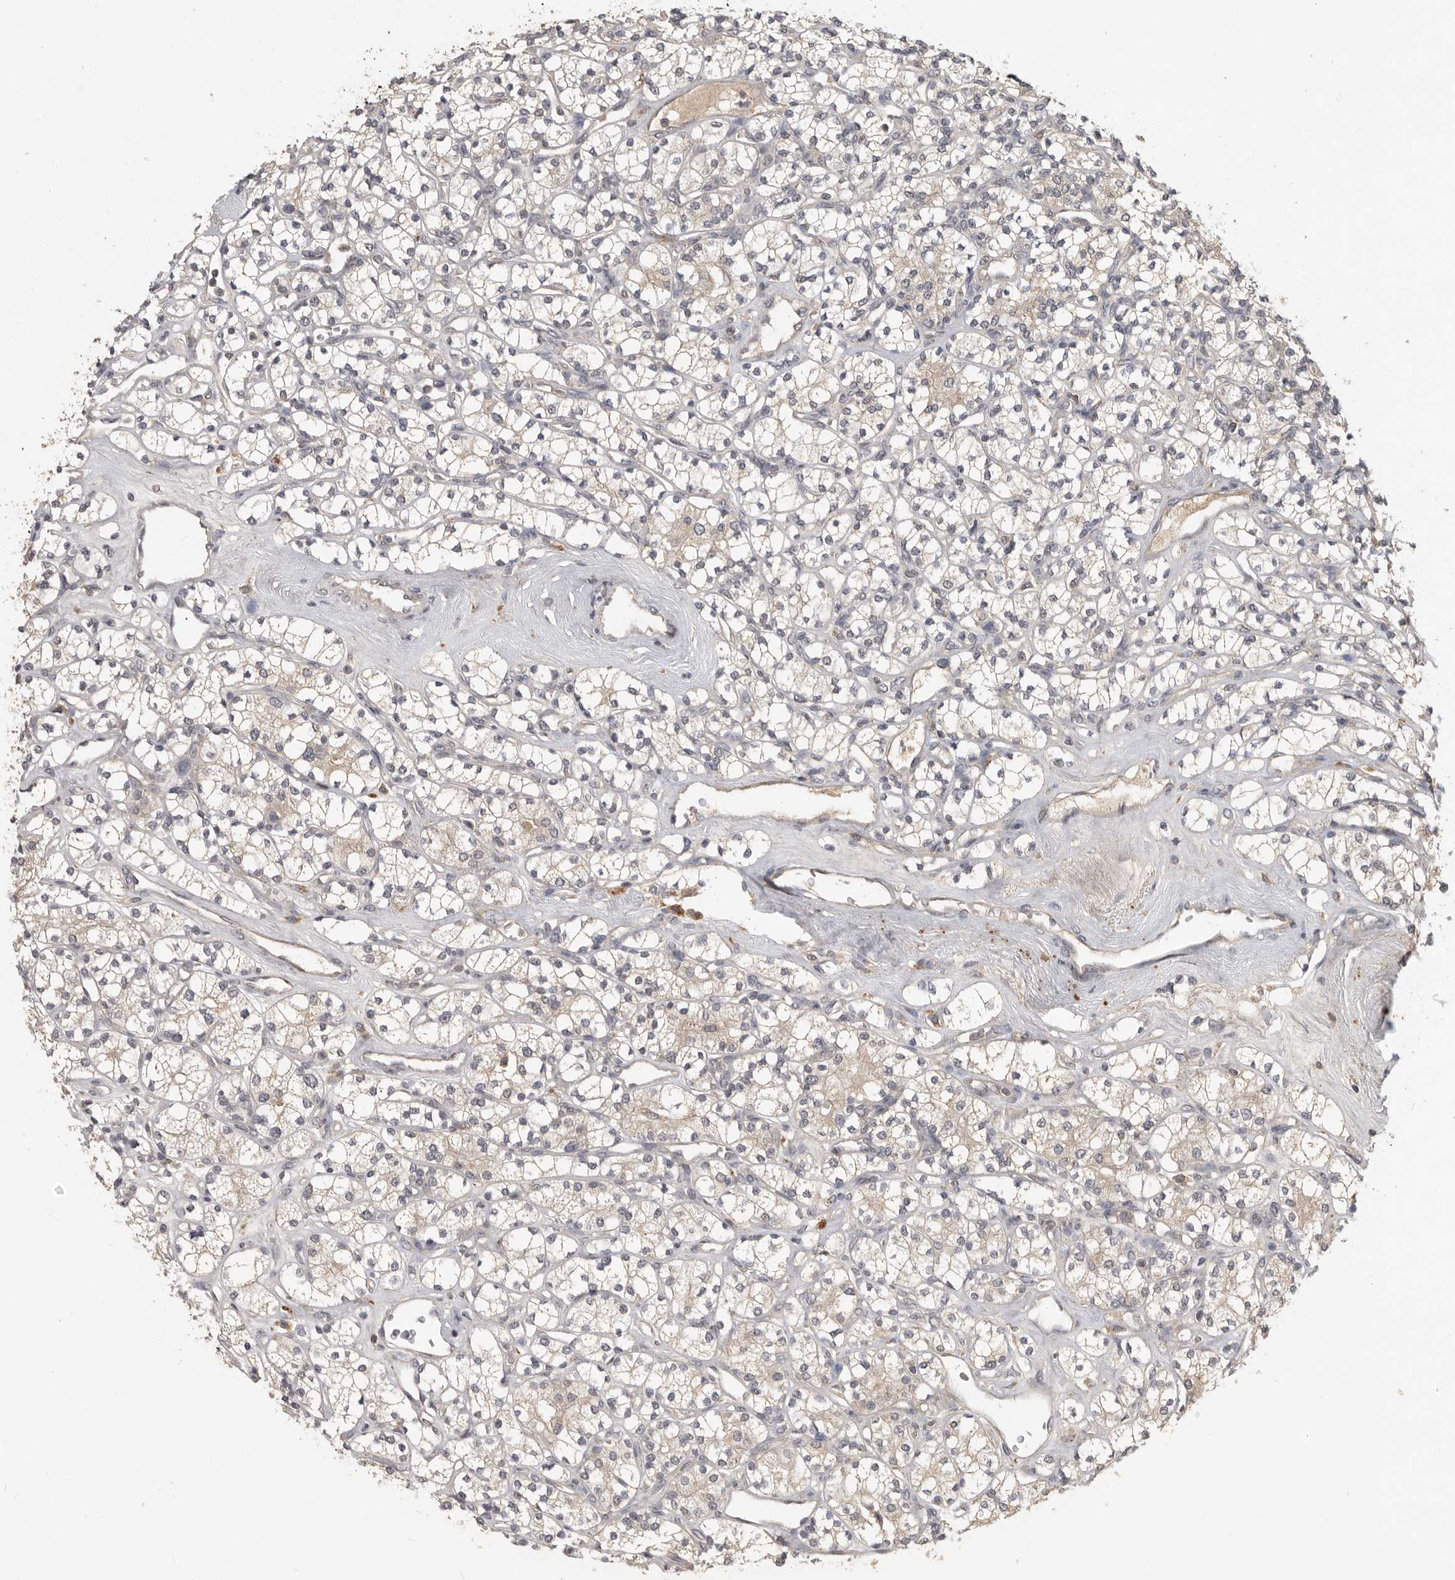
{"staining": {"intensity": "weak", "quantity": "<25%", "location": "cytoplasmic/membranous"}, "tissue": "renal cancer", "cell_type": "Tumor cells", "image_type": "cancer", "snomed": [{"axis": "morphology", "description": "Adenocarcinoma, NOS"}, {"axis": "topography", "description": "Kidney"}], "caption": "Human adenocarcinoma (renal) stained for a protein using immunohistochemistry (IHC) reveals no staining in tumor cells.", "gene": "ADAMTS4", "patient": {"sex": "male", "age": 77}}